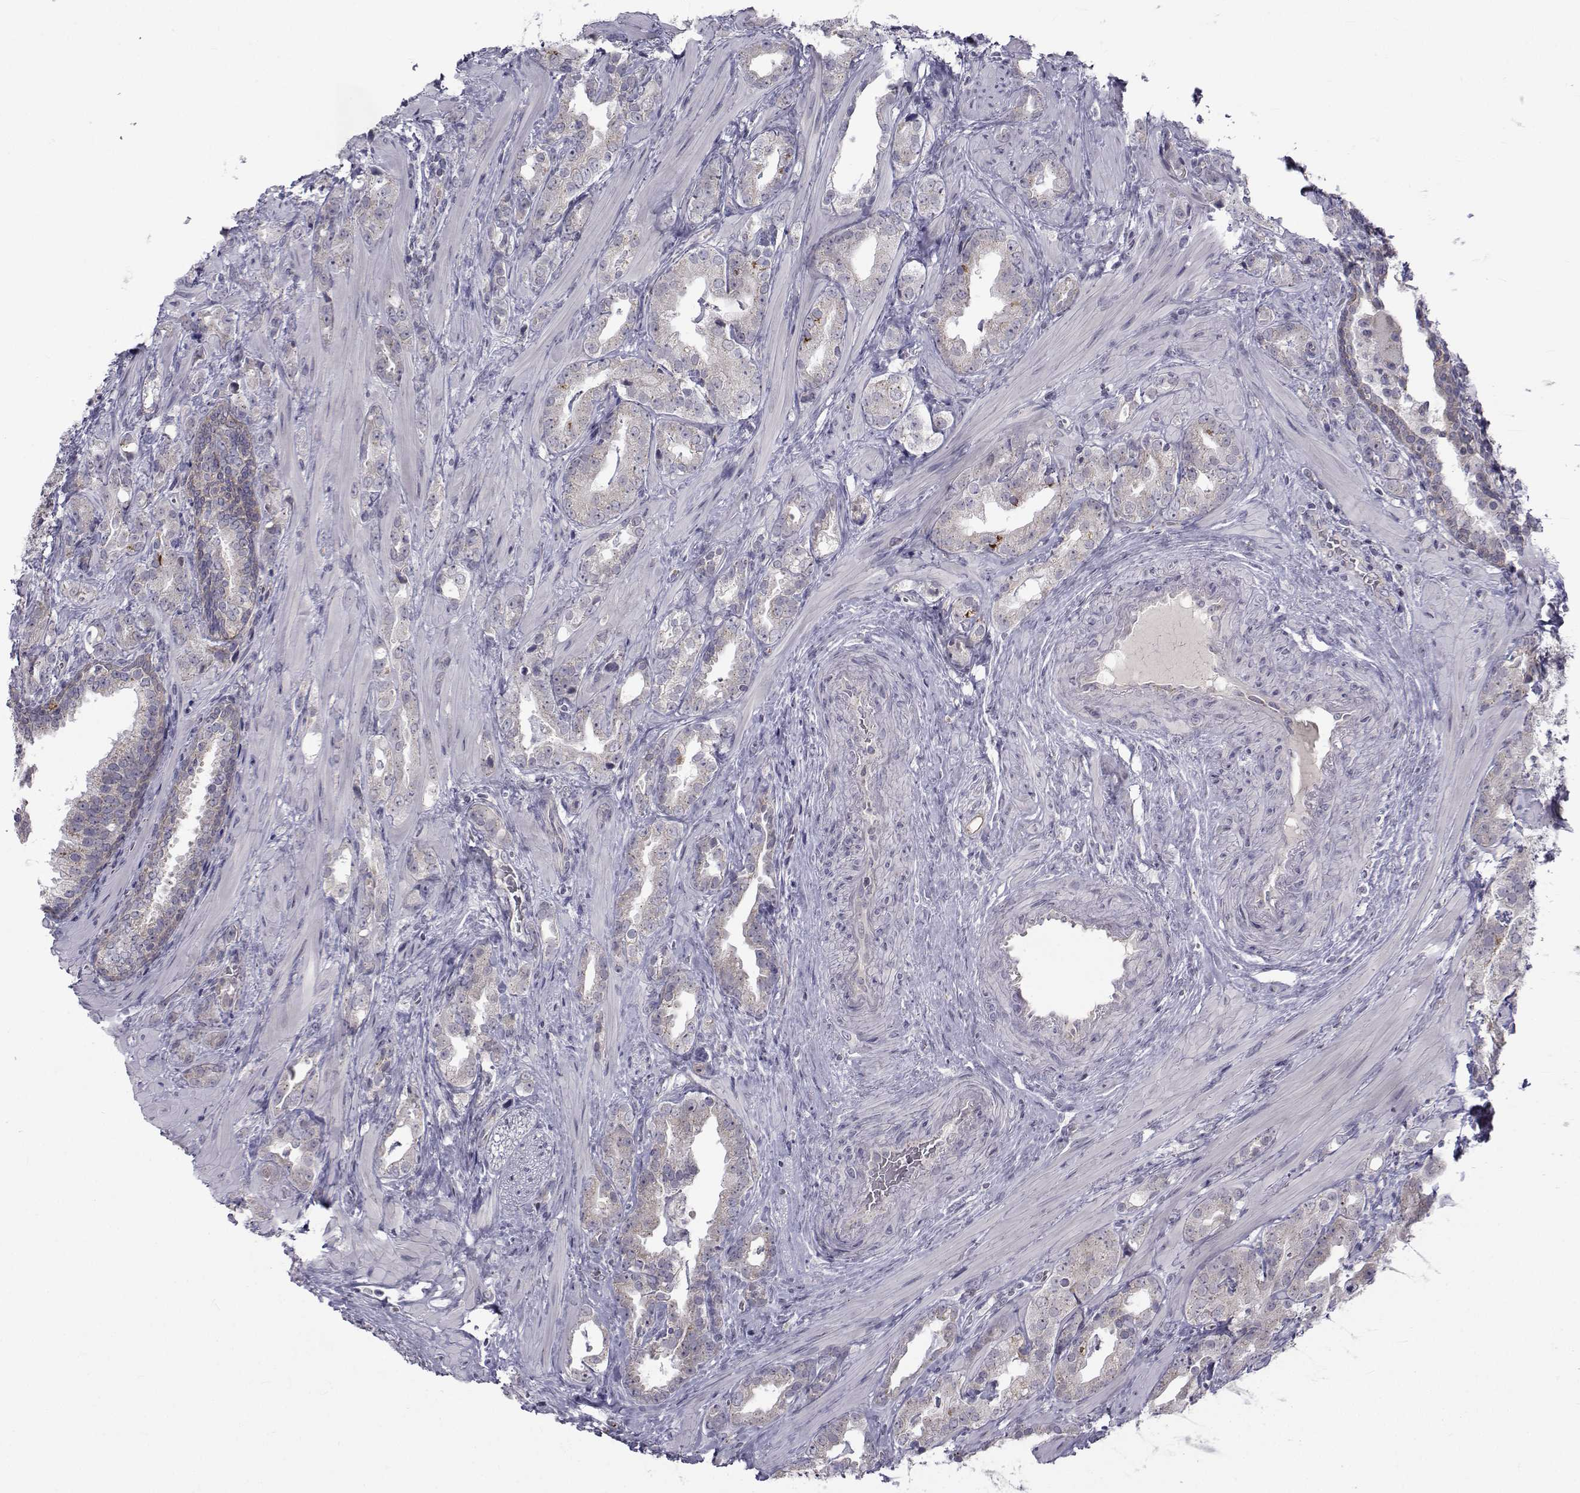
{"staining": {"intensity": "moderate", "quantity": "<25%", "location": "cytoplasmic/membranous"}, "tissue": "prostate cancer", "cell_type": "Tumor cells", "image_type": "cancer", "snomed": [{"axis": "morphology", "description": "Adenocarcinoma, NOS"}, {"axis": "topography", "description": "Prostate"}], "caption": "Prostate cancer stained with DAB (3,3'-diaminobenzidine) IHC shows low levels of moderate cytoplasmic/membranous positivity in approximately <25% of tumor cells.", "gene": "ANGPT1", "patient": {"sex": "male", "age": 57}}